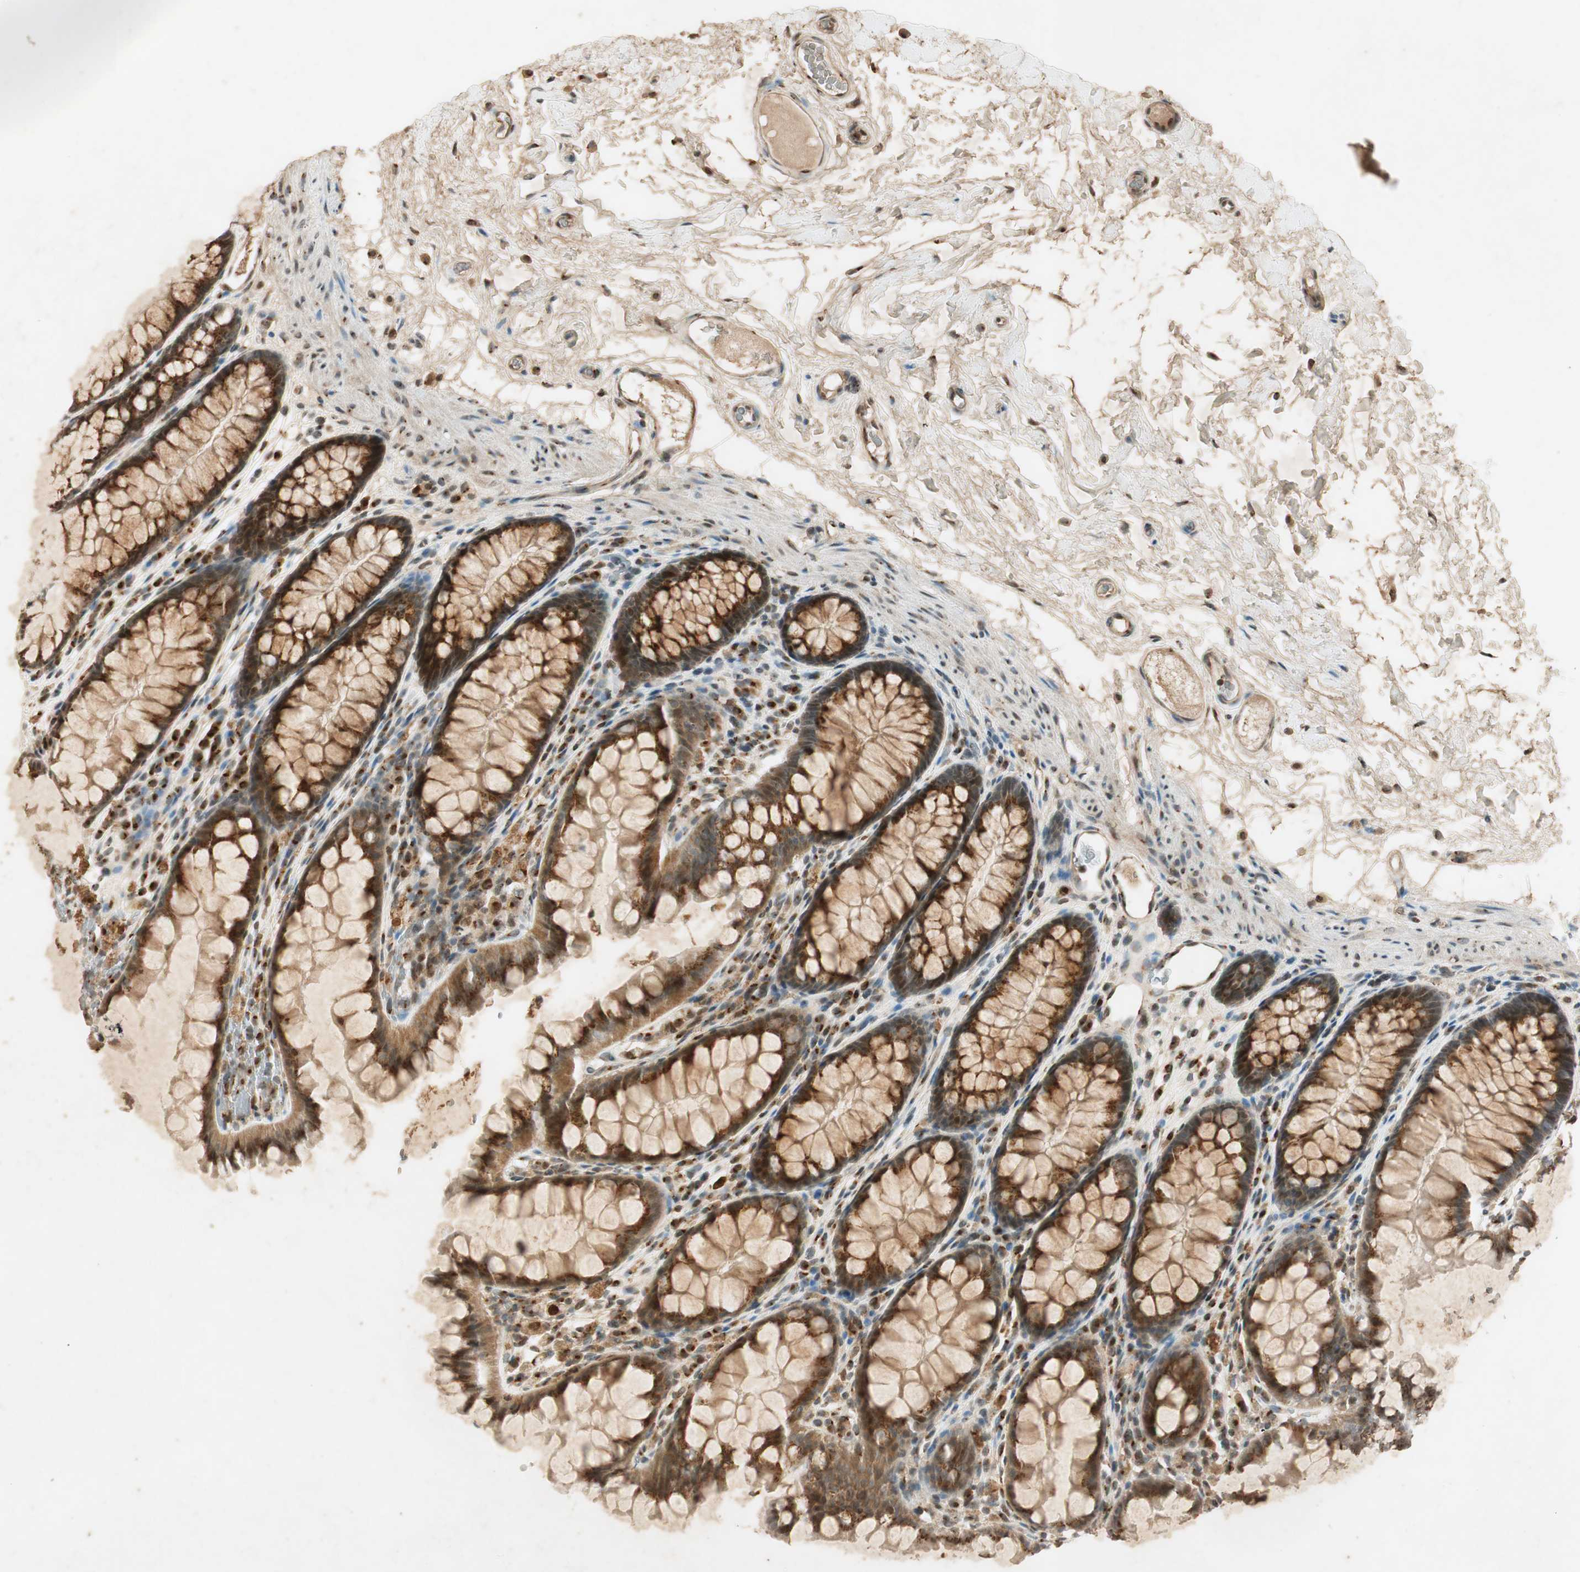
{"staining": {"intensity": "moderate", "quantity": ">75%", "location": "cytoplasmic/membranous"}, "tissue": "colon", "cell_type": "Endothelial cells", "image_type": "normal", "snomed": [{"axis": "morphology", "description": "Normal tissue, NOS"}, {"axis": "topography", "description": "Colon"}], "caption": "Protein staining by IHC demonstrates moderate cytoplasmic/membranous positivity in approximately >75% of endothelial cells in unremarkable colon. Immunohistochemistry (ihc) stains the protein in brown and the nuclei are stained blue.", "gene": "NEO1", "patient": {"sex": "female", "age": 55}}